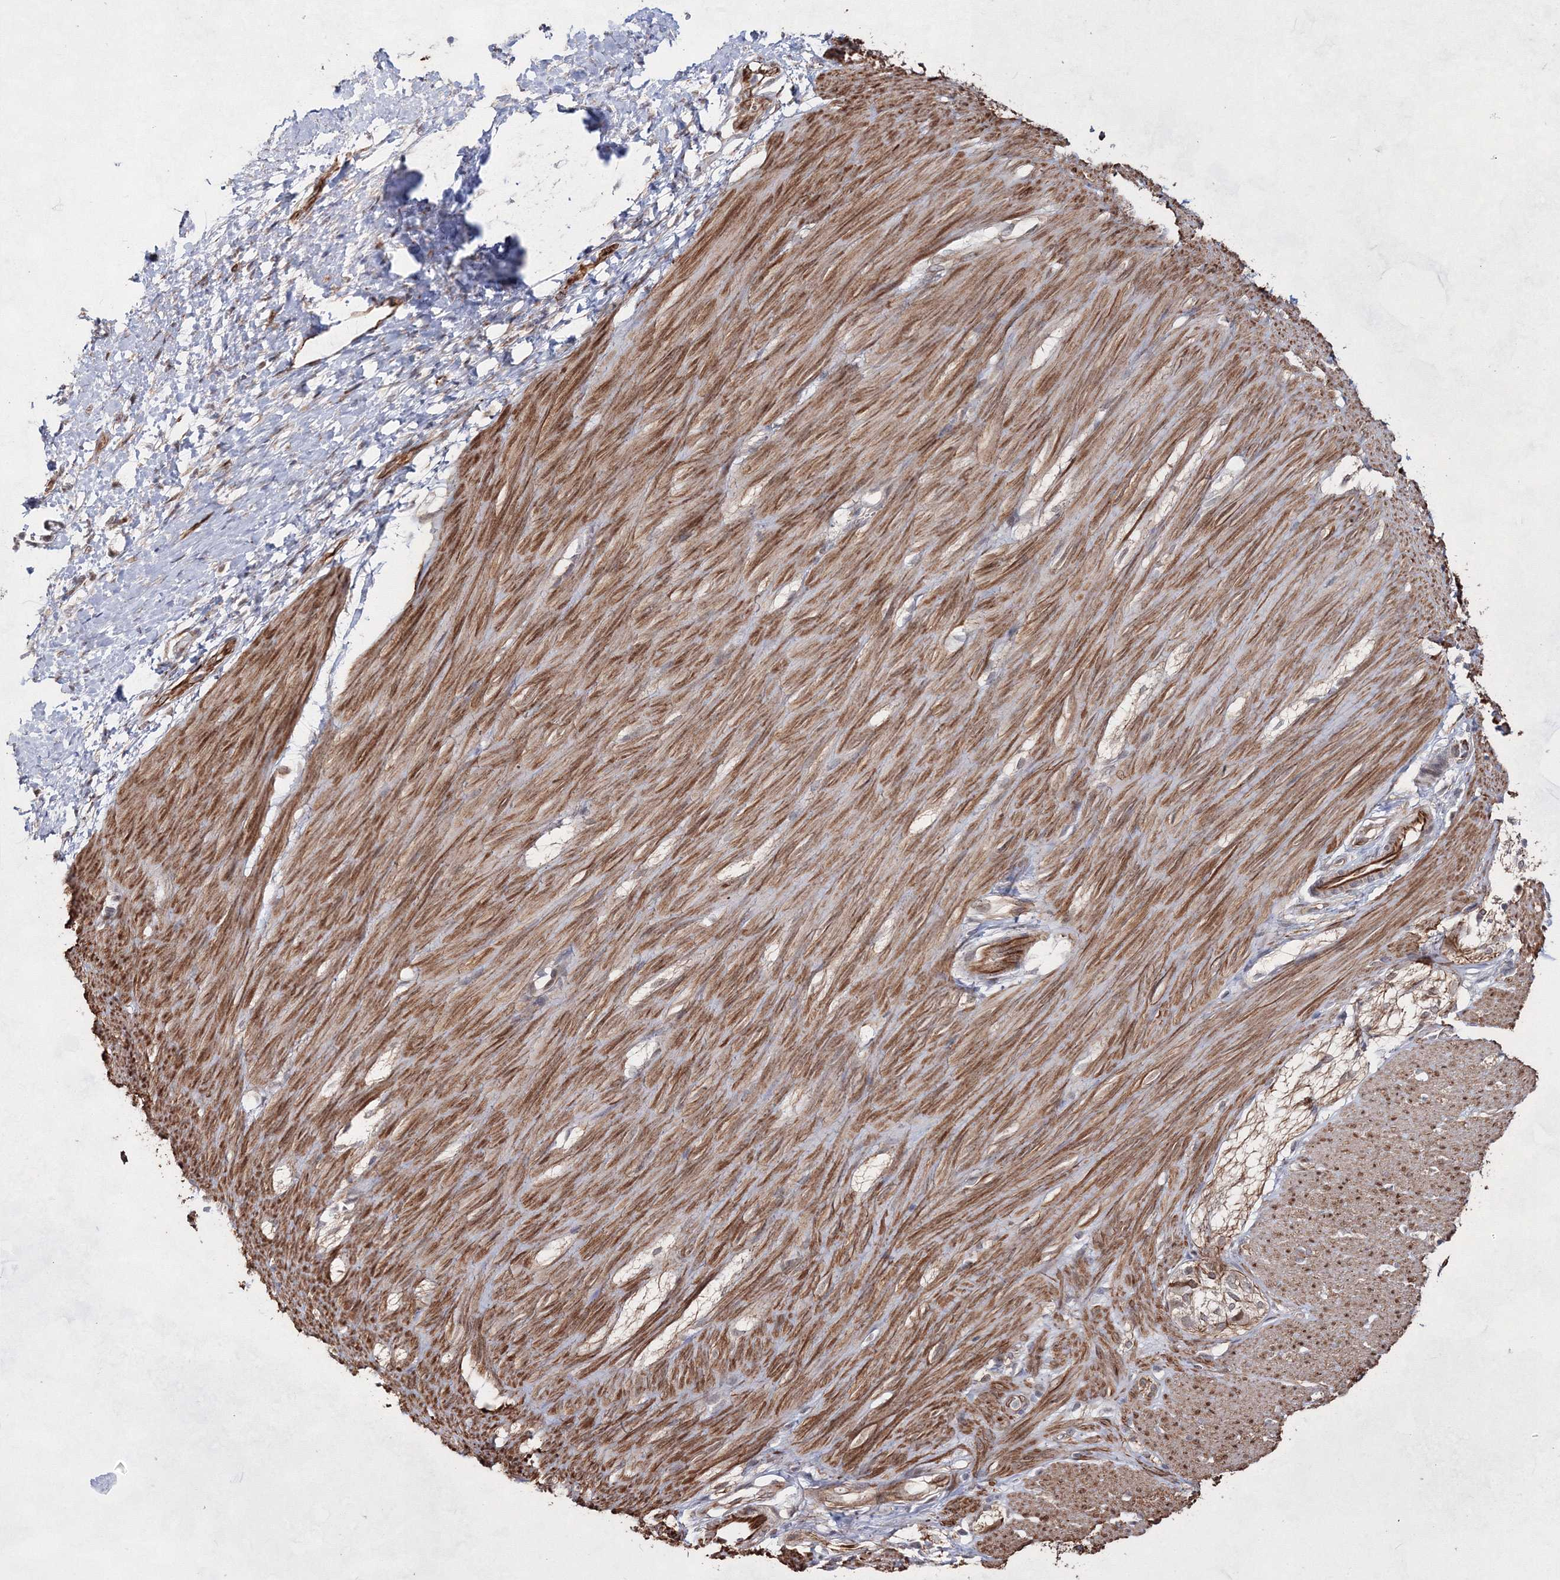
{"staining": {"intensity": "moderate", "quantity": ">75%", "location": "cytoplasmic/membranous"}, "tissue": "smooth muscle", "cell_type": "Smooth muscle cells", "image_type": "normal", "snomed": [{"axis": "morphology", "description": "Normal tissue, NOS"}, {"axis": "morphology", "description": "Adenocarcinoma, NOS"}, {"axis": "topography", "description": "Colon"}, {"axis": "topography", "description": "Peripheral nerve tissue"}], "caption": "Protein staining by immunohistochemistry (IHC) reveals moderate cytoplasmic/membranous expression in approximately >75% of smooth muscle cells in normal smooth muscle. The protein of interest is shown in brown color, while the nuclei are stained blue.", "gene": "SNIP1", "patient": {"sex": "male", "age": 14}}